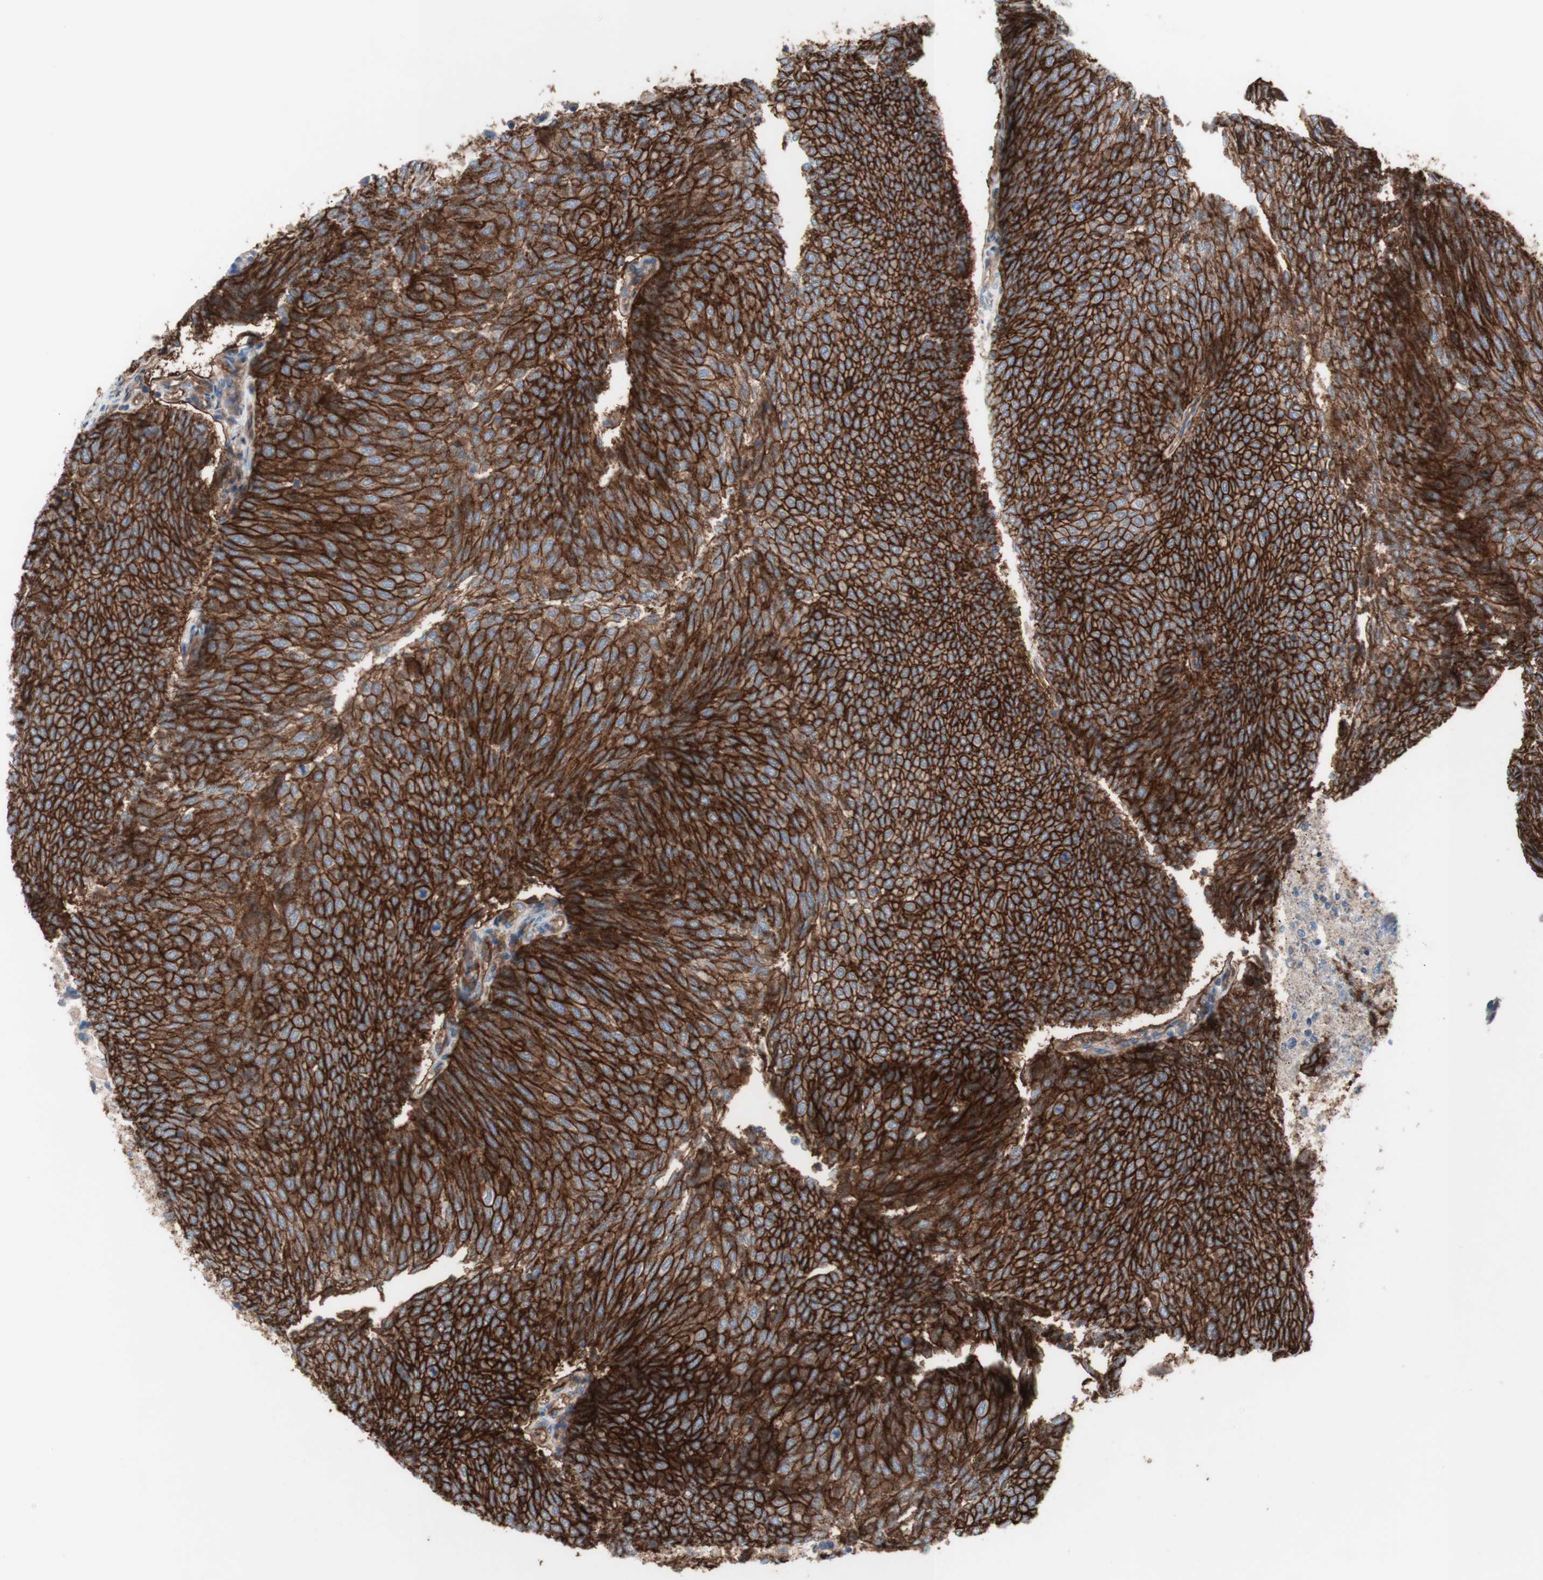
{"staining": {"intensity": "strong", "quantity": ">75%", "location": "cytoplasmic/membranous"}, "tissue": "urothelial cancer", "cell_type": "Tumor cells", "image_type": "cancer", "snomed": [{"axis": "morphology", "description": "Urothelial carcinoma, Low grade"}, {"axis": "topography", "description": "Urinary bladder"}], "caption": "Immunohistochemistry micrograph of neoplastic tissue: human low-grade urothelial carcinoma stained using IHC reveals high levels of strong protein expression localized specifically in the cytoplasmic/membranous of tumor cells, appearing as a cytoplasmic/membranous brown color.", "gene": "CD46", "patient": {"sex": "female", "age": 79}}